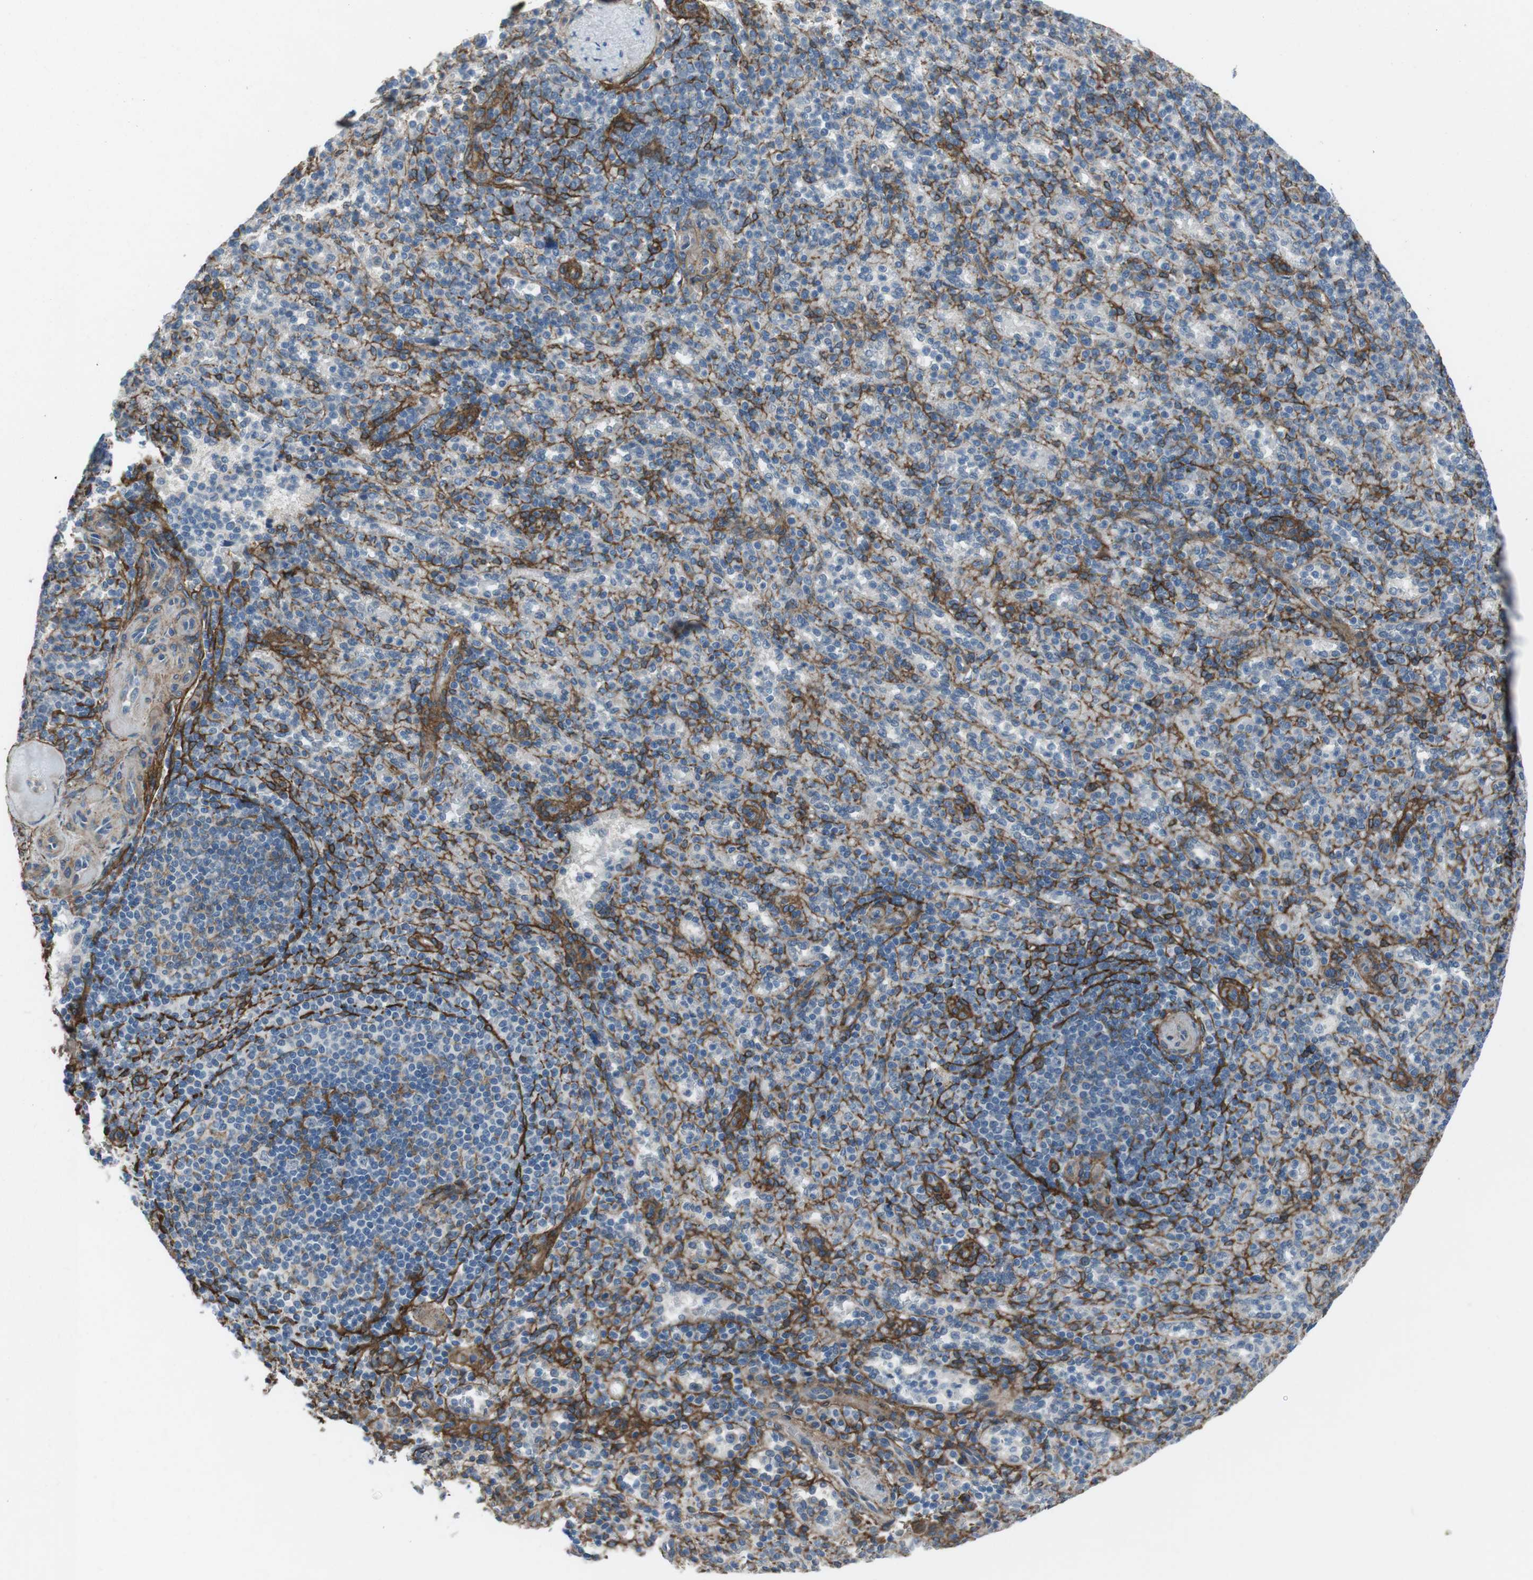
{"staining": {"intensity": "negative", "quantity": "none", "location": "none"}, "tissue": "spleen", "cell_type": "Cells in red pulp", "image_type": "normal", "snomed": [{"axis": "morphology", "description": "Normal tissue, NOS"}, {"axis": "topography", "description": "Spleen"}], "caption": "Immunohistochemistry image of benign spleen stained for a protein (brown), which demonstrates no expression in cells in red pulp.", "gene": "ANK2", "patient": {"sex": "female", "age": 74}}